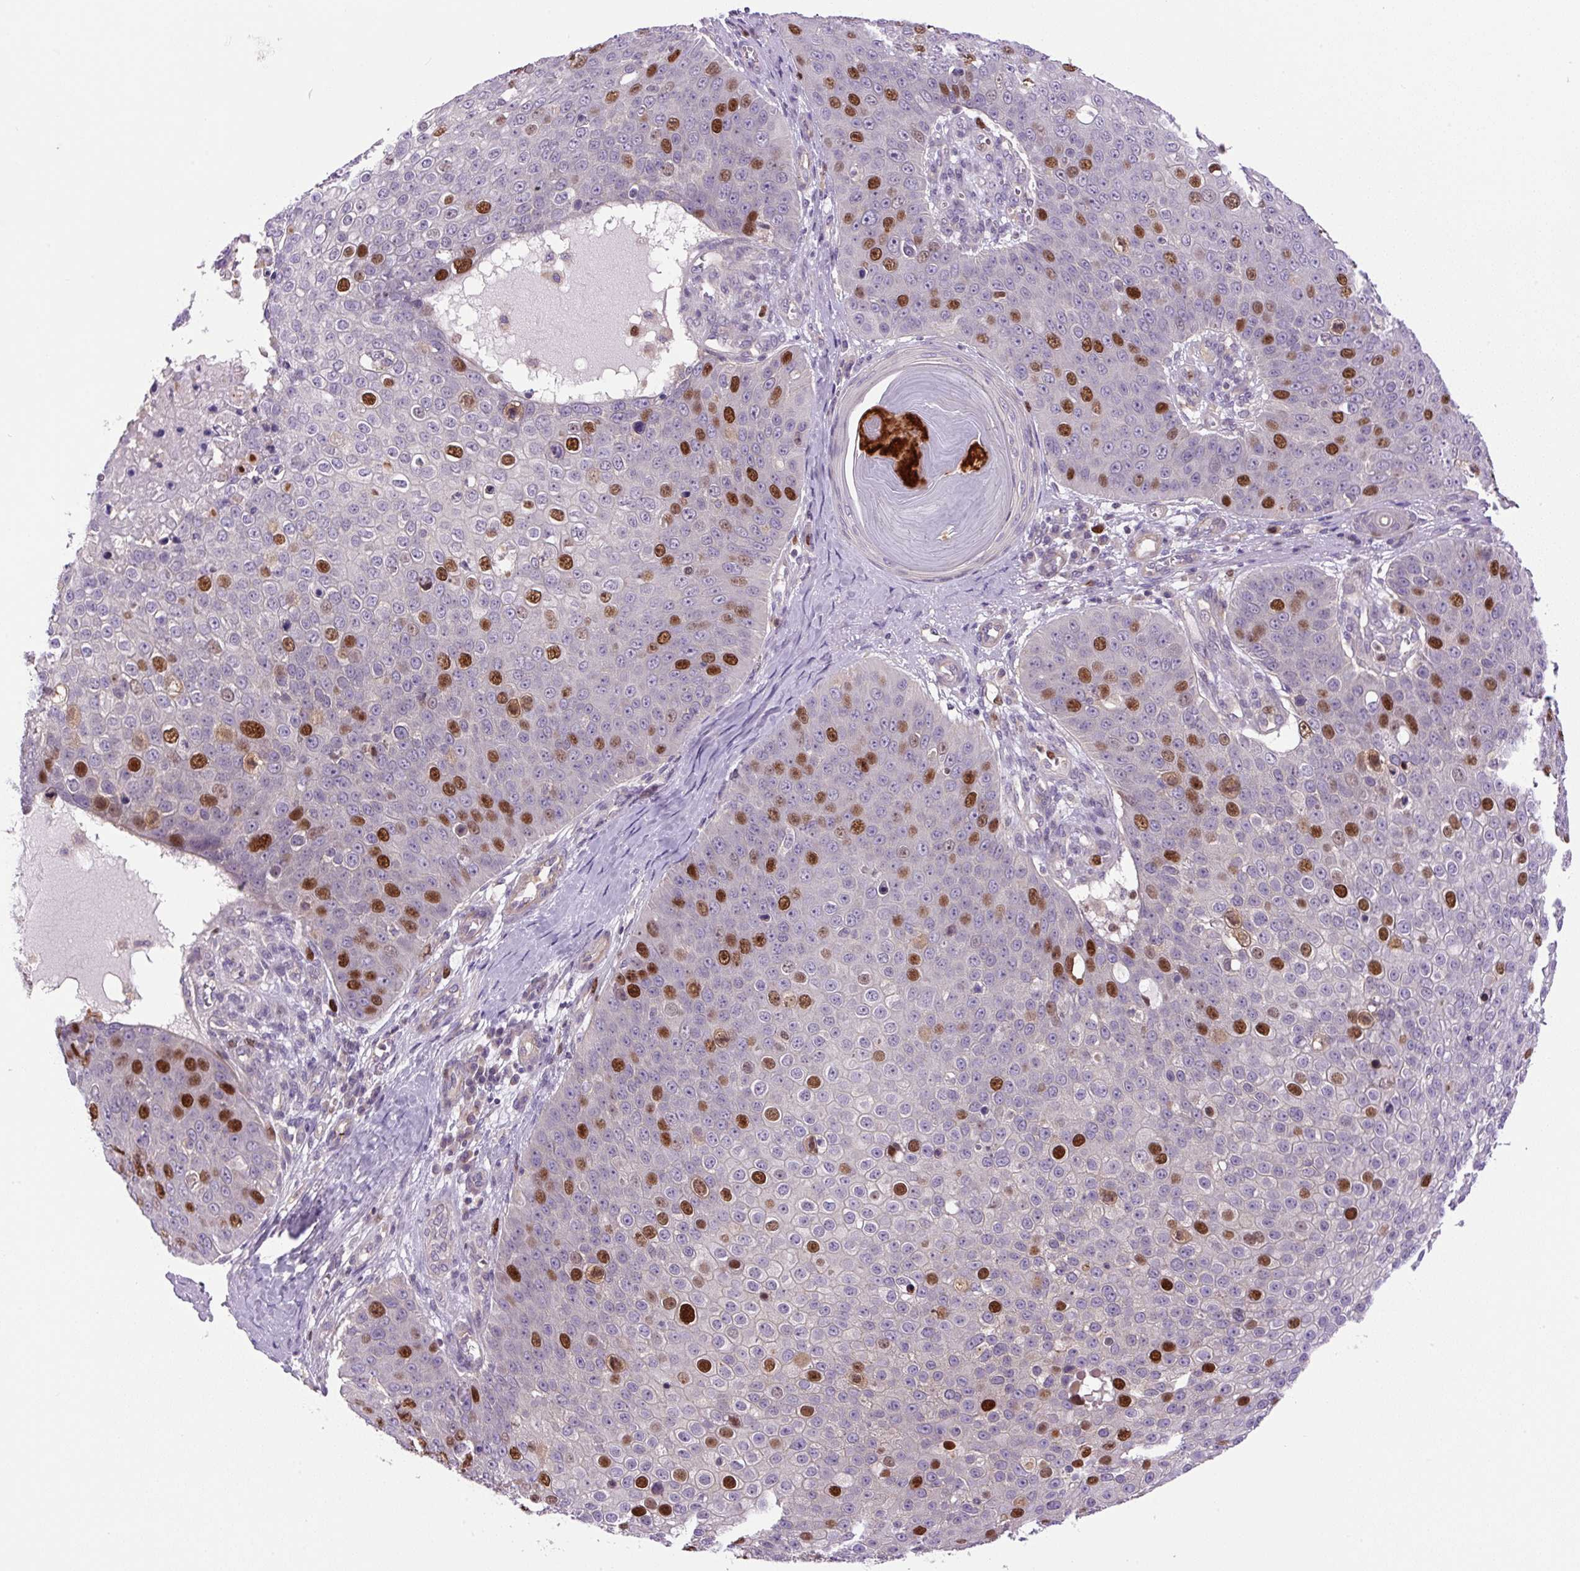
{"staining": {"intensity": "strong", "quantity": "<25%", "location": "nuclear"}, "tissue": "skin cancer", "cell_type": "Tumor cells", "image_type": "cancer", "snomed": [{"axis": "morphology", "description": "Squamous cell carcinoma, NOS"}, {"axis": "topography", "description": "Skin"}], "caption": "The immunohistochemical stain highlights strong nuclear positivity in tumor cells of skin squamous cell carcinoma tissue.", "gene": "KIFC1", "patient": {"sex": "male", "age": 71}}